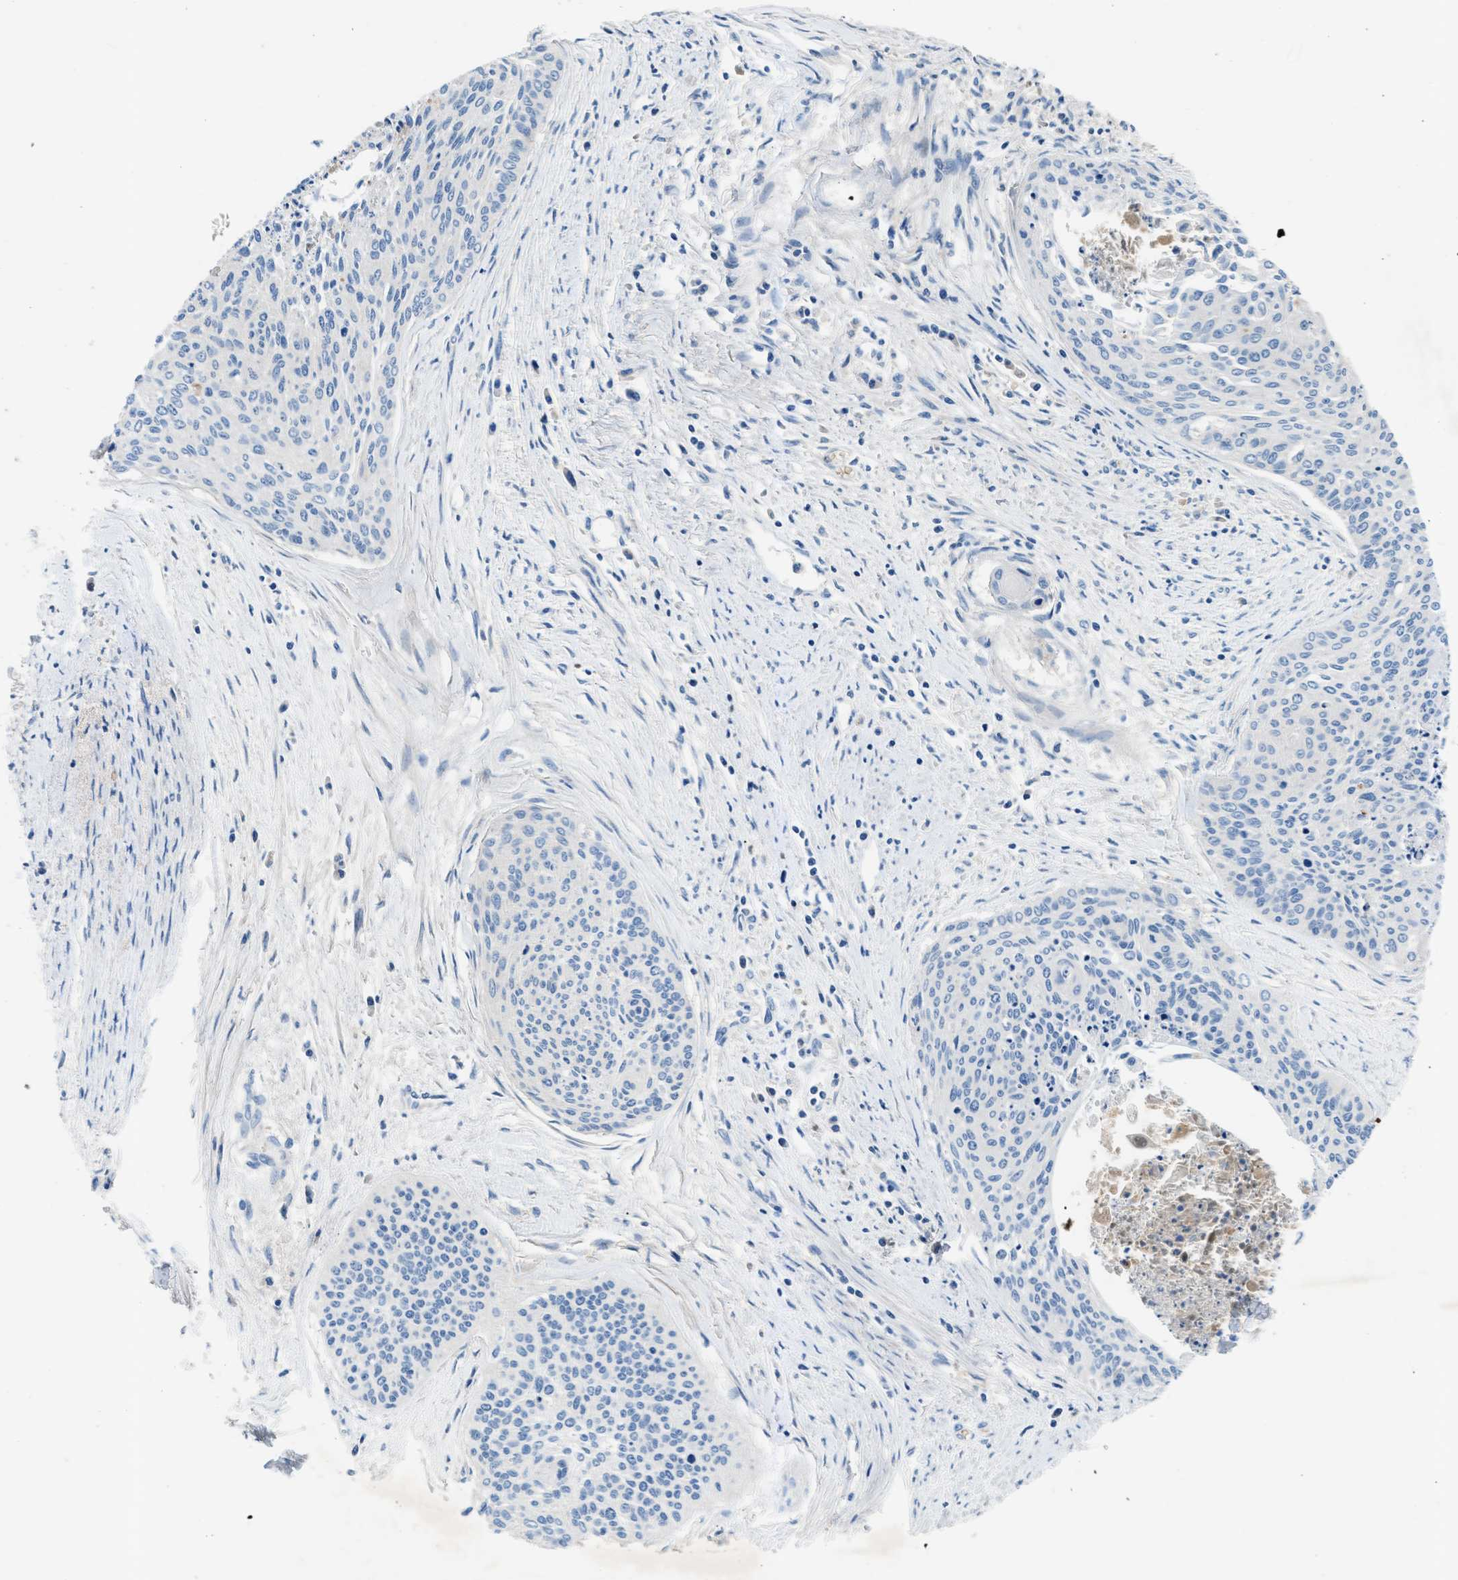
{"staining": {"intensity": "negative", "quantity": "none", "location": "none"}, "tissue": "cervical cancer", "cell_type": "Tumor cells", "image_type": "cancer", "snomed": [{"axis": "morphology", "description": "Squamous cell carcinoma, NOS"}, {"axis": "topography", "description": "Cervix"}], "caption": "IHC of cervical squamous cell carcinoma demonstrates no expression in tumor cells.", "gene": "RWDD2B", "patient": {"sex": "female", "age": 55}}